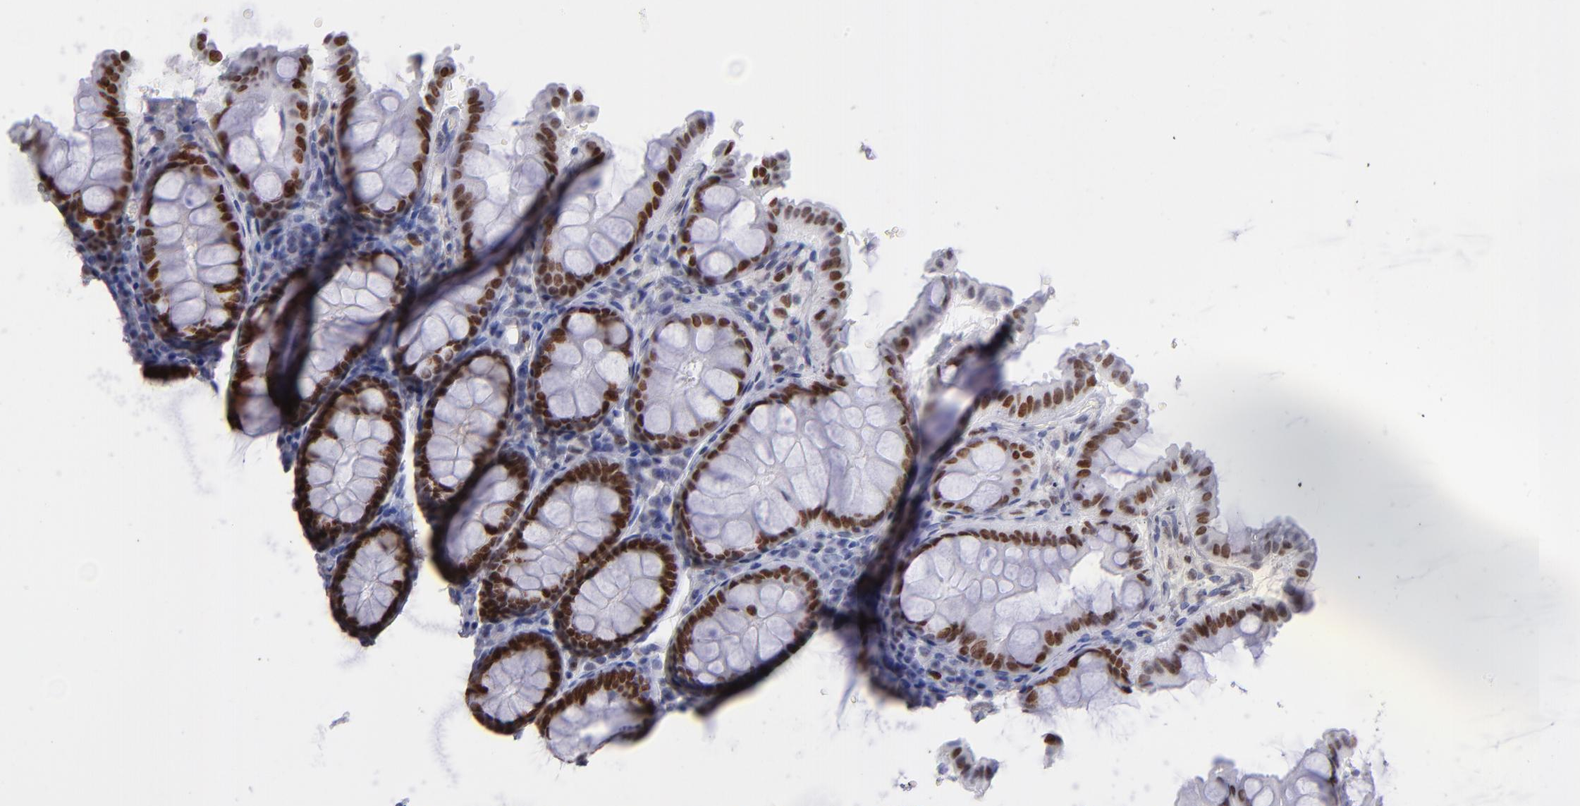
{"staining": {"intensity": "negative", "quantity": "none", "location": "none"}, "tissue": "colon", "cell_type": "Endothelial cells", "image_type": "normal", "snomed": [{"axis": "morphology", "description": "Normal tissue, NOS"}, {"axis": "topography", "description": "Colon"}], "caption": "Endothelial cells show no significant protein staining in benign colon. (IHC, brightfield microscopy, high magnification).", "gene": "POLA1", "patient": {"sex": "female", "age": 61}}